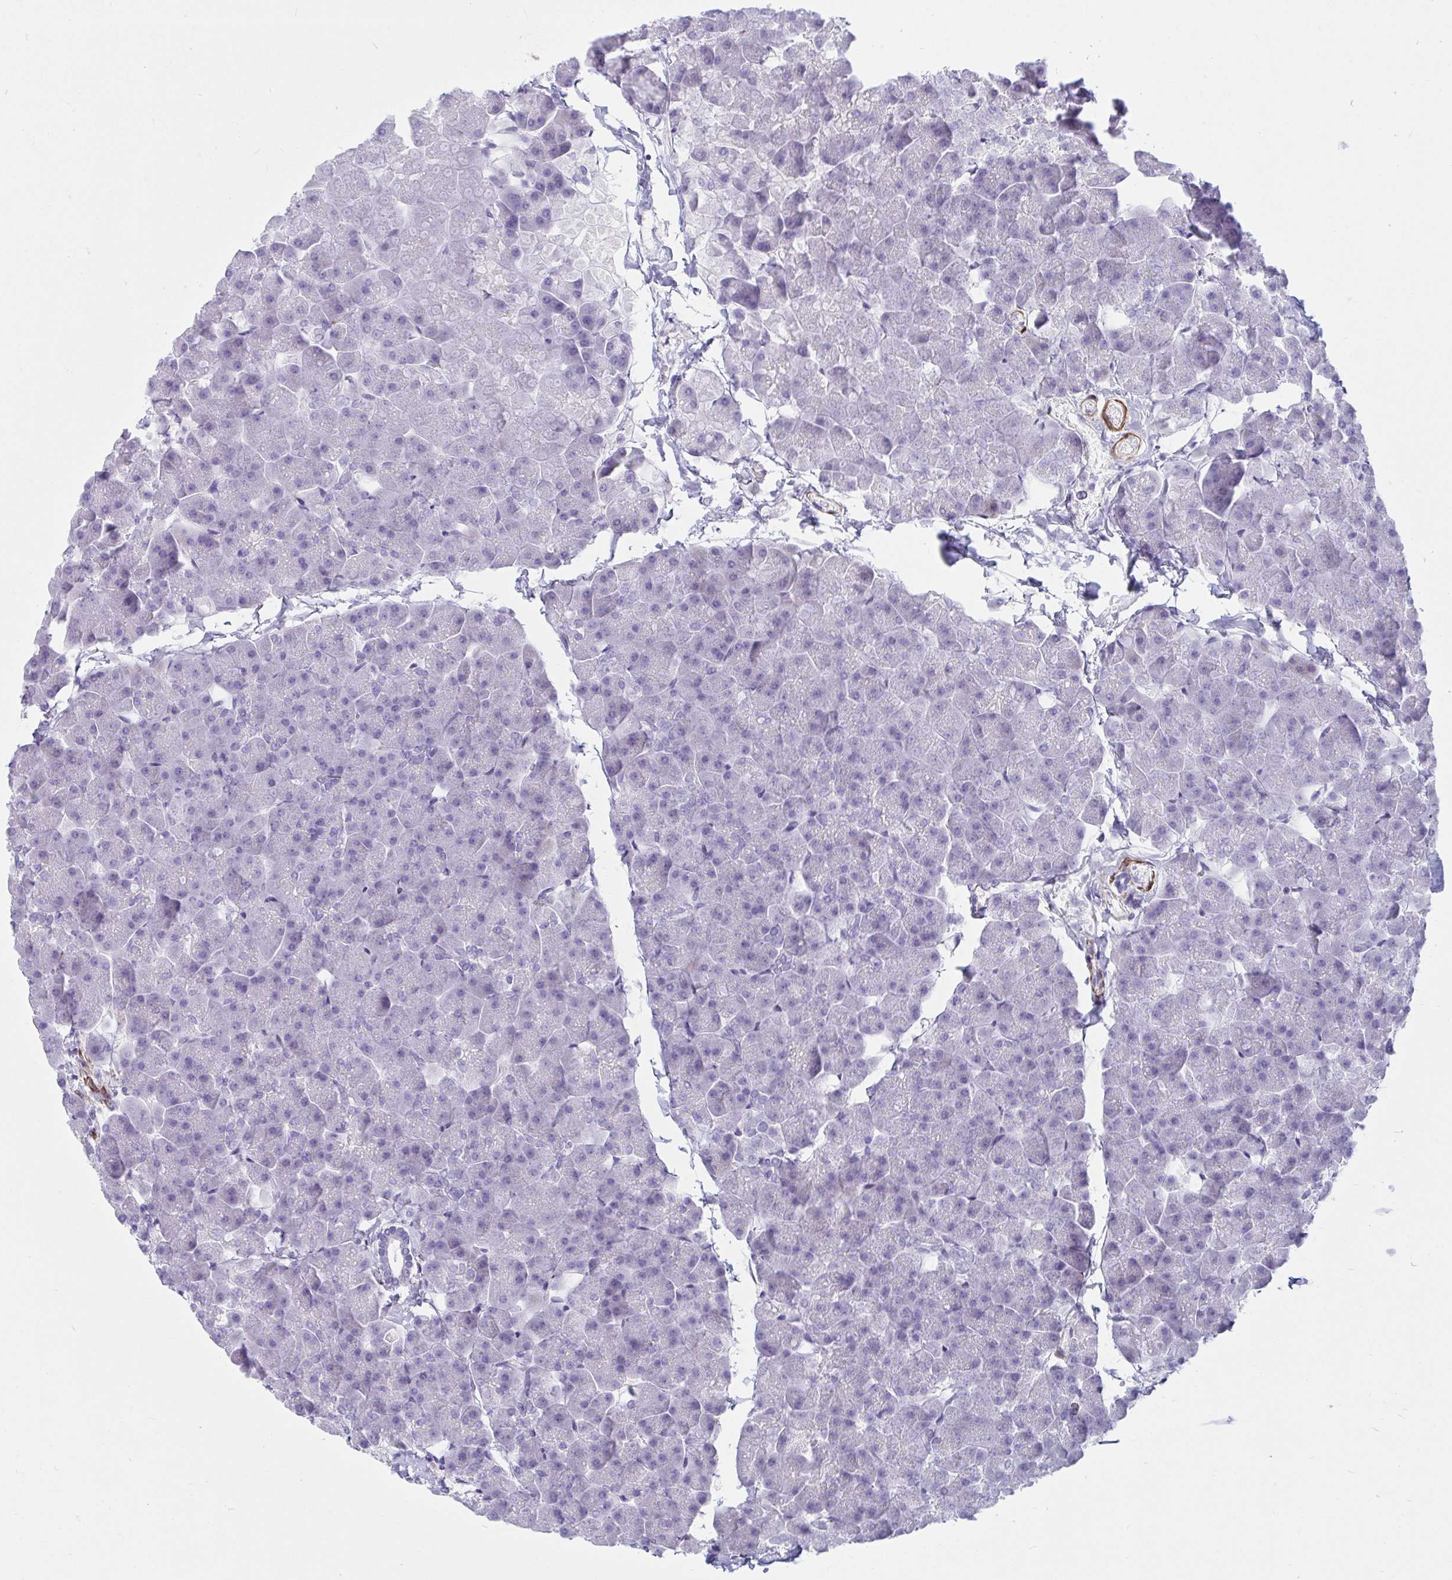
{"staining": {"intensity": "negative", "quantity": "none", "location": "none"}, "tissue": "pancreas", "cell_type": "Exocrine glandular cells", "image_type": "normal", "snomed": [{"axis": "morphology", "description": "Normal tissue, NOS"}, {"axis": "topography", "description": "Pancreas"}], "caption": "A micrograph of pancreas stained for a protein displays no brown staining in exocrine glandular cells. (IHC, brightfield microscopy, high magnification).", "gene": "GRXCR2", "patient": {"sex": "male", "age": 35}}